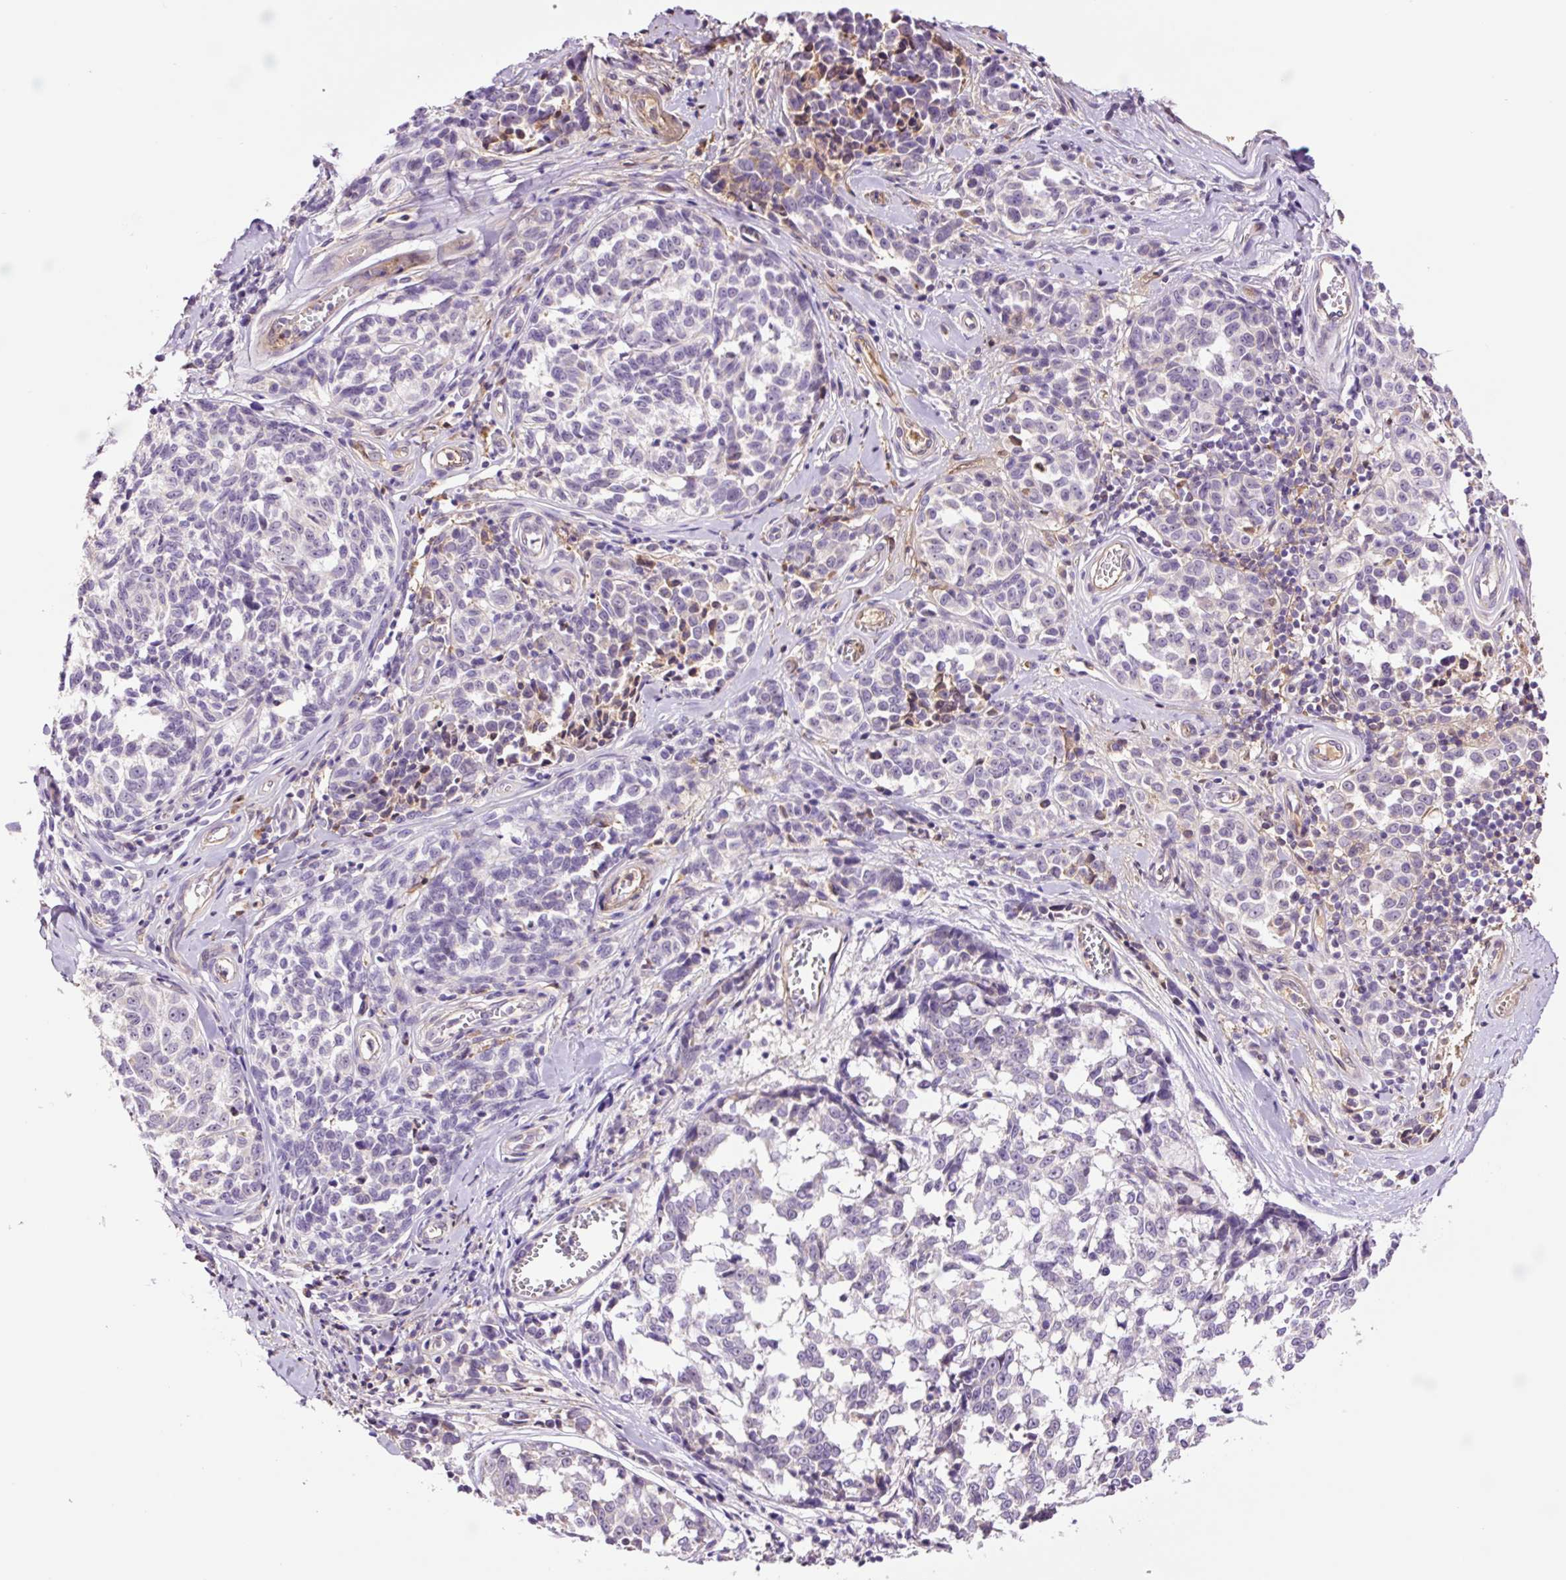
{"staining": {"intensity": "weak", "quantity": "25%-75%", "location": "cytoplasmic/membranous"}, "tissue": "melanoma", "cell_type": "Tumor cells", "image_type": "cancer", "snomed": [{"axis": "morphology", "description": "Malignant melanoma, NOS"}, {"axis": "topography", "description": "Skin"}], "caption": "Immunohistochemical staining of malignant melanoma exhibits low levels of weak cytoplasmic/membranous protein positivity in about 25%-75% of tumor cells. (Brightfield microscopy of DAB IHC at high magnification).", "gene": "TMEM235", "patient": {"sex": "female", "age": 64}}